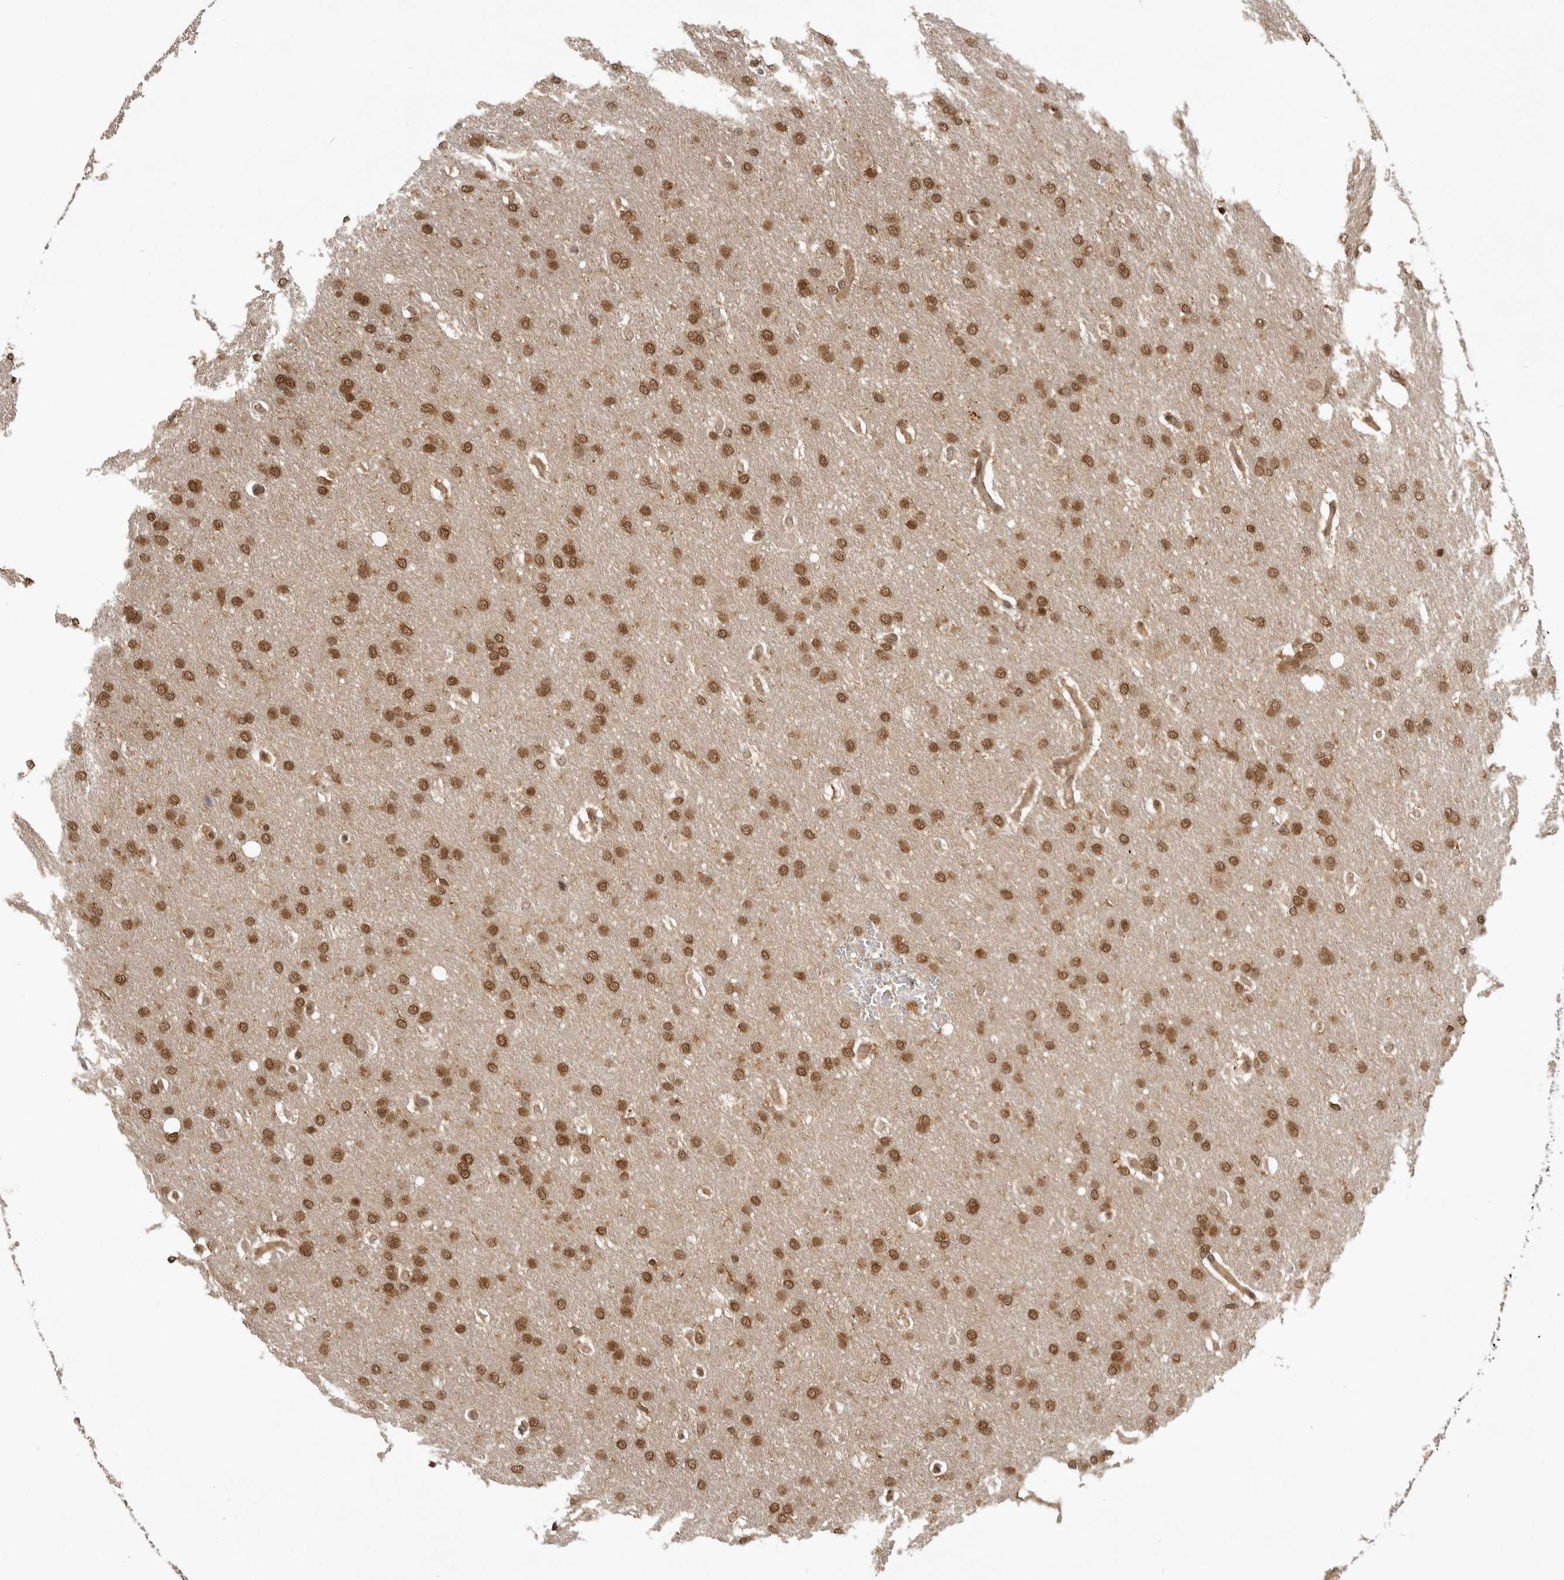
{"staining": {"intensity": "moderate", "quantity": ">75%", "location": "cytoplasmic/membranous,nuclear"}, "tissue": "glioma", "cell_type": "Tumor cells", "image_type": "cancer", "snomed": [{"axis": "morphology", "description": "Glioma, malignant, Low grade"}, {"axis": "topography", "description": "Brain"}], "caption": "The micrograph shows staining of low-grade glioma (malignant), revealing moderate cytoplasmic/membranous and nuclear protein expression (brown color) within tumor cells.", "gene": "ADPRS", "patient": {"sex": "female", "age": 37}}